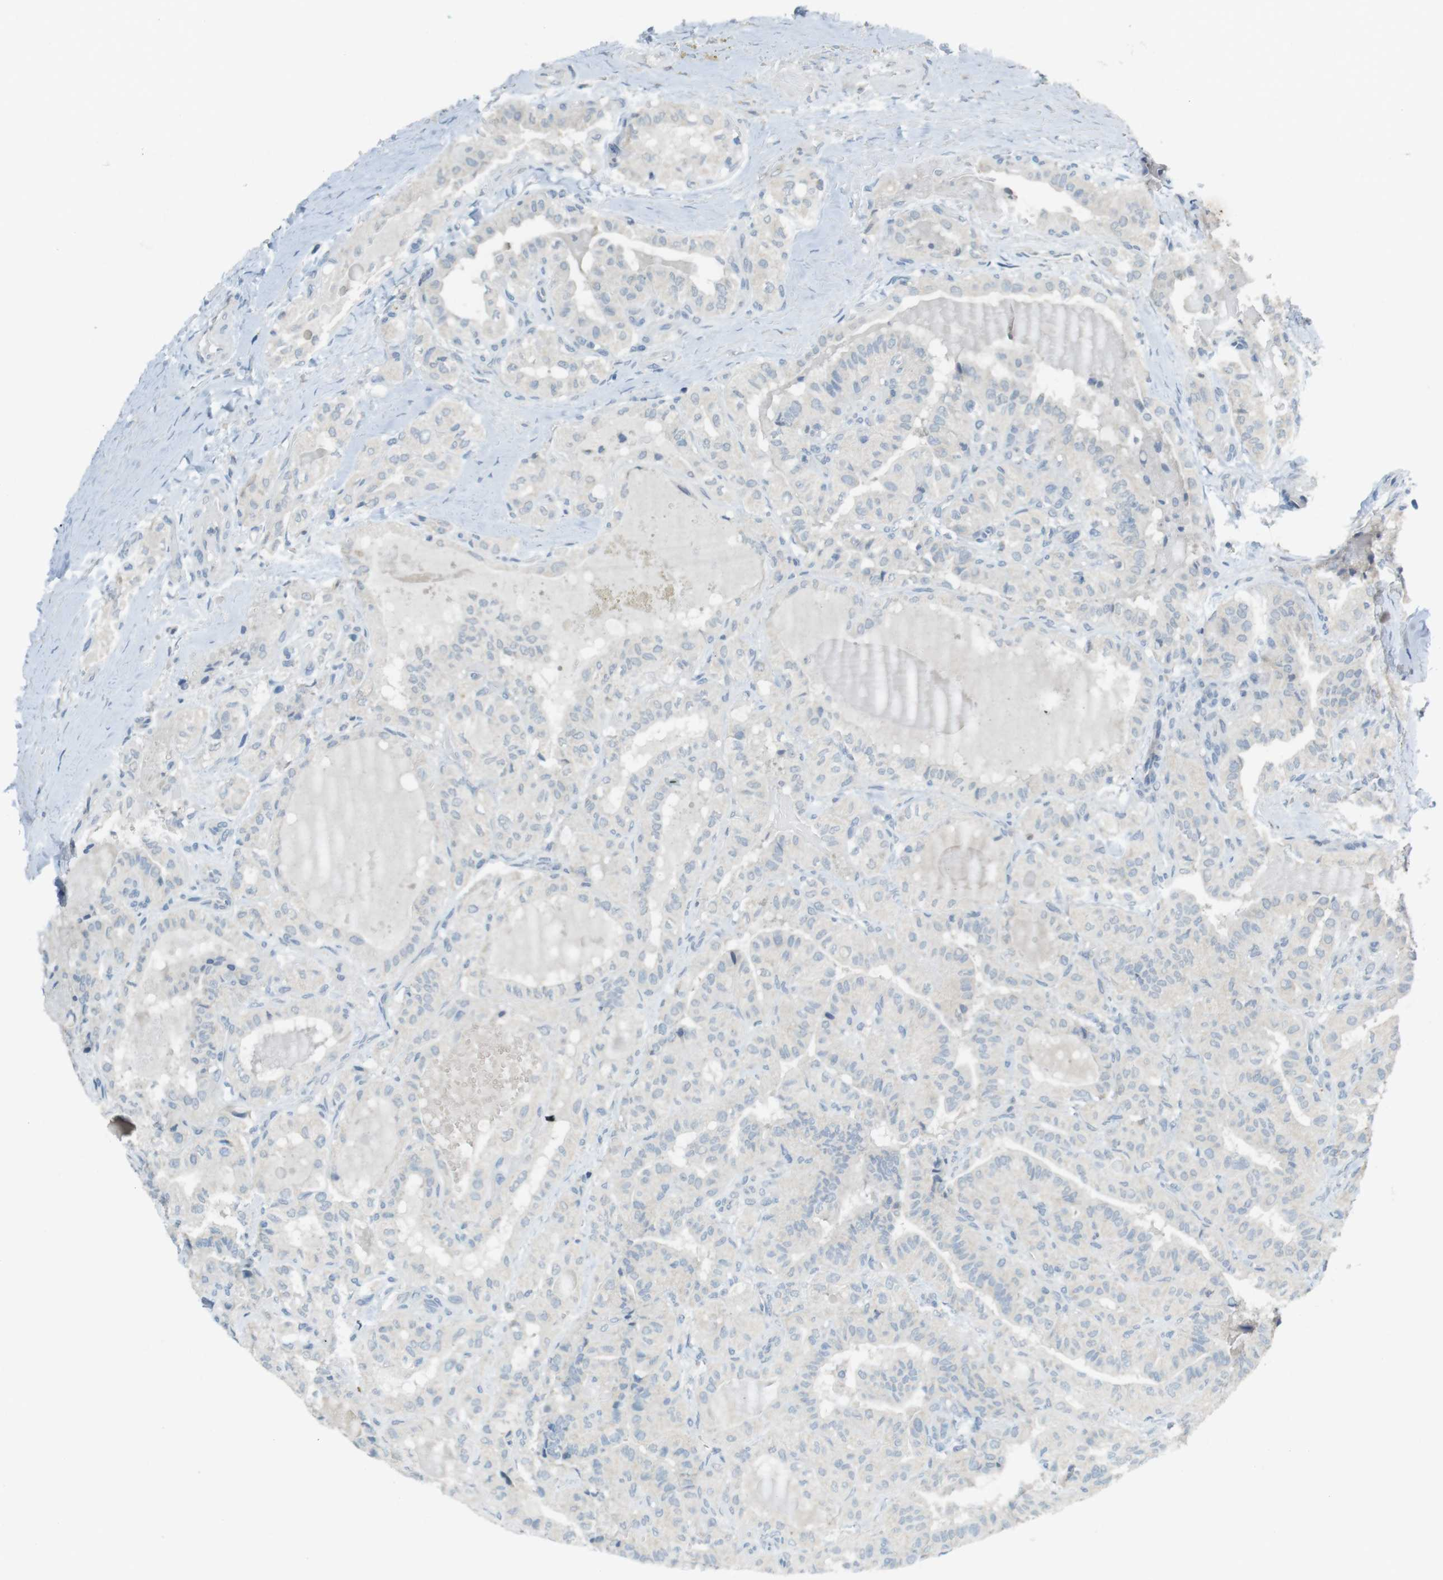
{"staining": {"intensity": "negative", "quantity": "none", "location": "none"}, "tissue": "thyroid cancer", "cell_type": "Tumor cells", "image_type": "cancer", "snomed": [{"axis": "morphology", "description": "Papillary adenocarcinoma, NOS"}, {"axis": "topography", "description": "Thyroid gland"}], "caption": "The image shows no staining of tumor cells in thyroid cancer (papillary adenocarcinoma).", "gene": "MUC5B", "patient": {"sex": "male", "age": 77}}